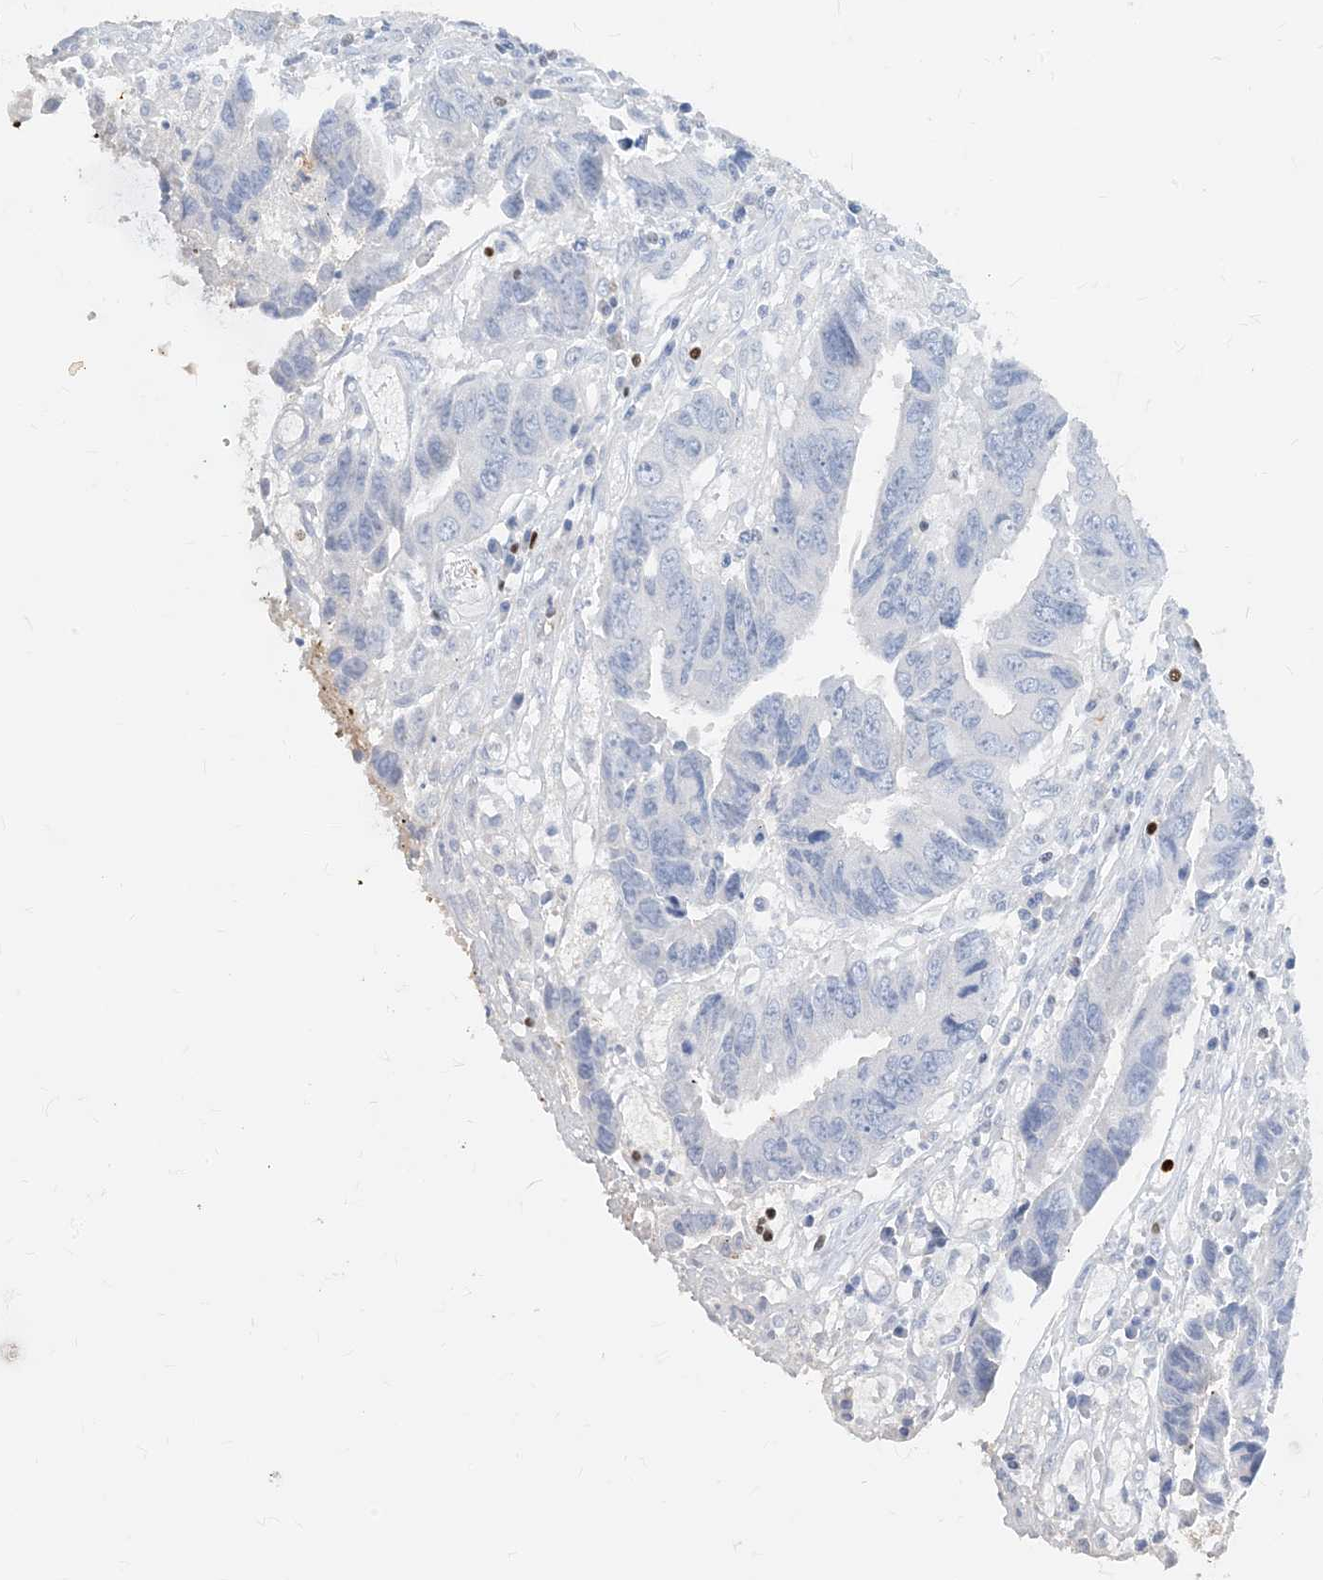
{"staining": {"intensity": "negative", "quantity": "none", "location": "none"}, "tissue": "colorectal cancer", "cell_type": "Tumor cells", "image_type": "cancer", "snomed": [{"axis": "morphology", "description": "Adenocarcinoma, NOS"}, {"axis": "topography", "description": "Rectum"}], "caption": "Immunohistochemical staining of human adenocarcinoma (colorectal) demonstrates no significant staining in tumor cells.", "gene": "TBX21", "patient": {"sex": "male", "age": 84}}